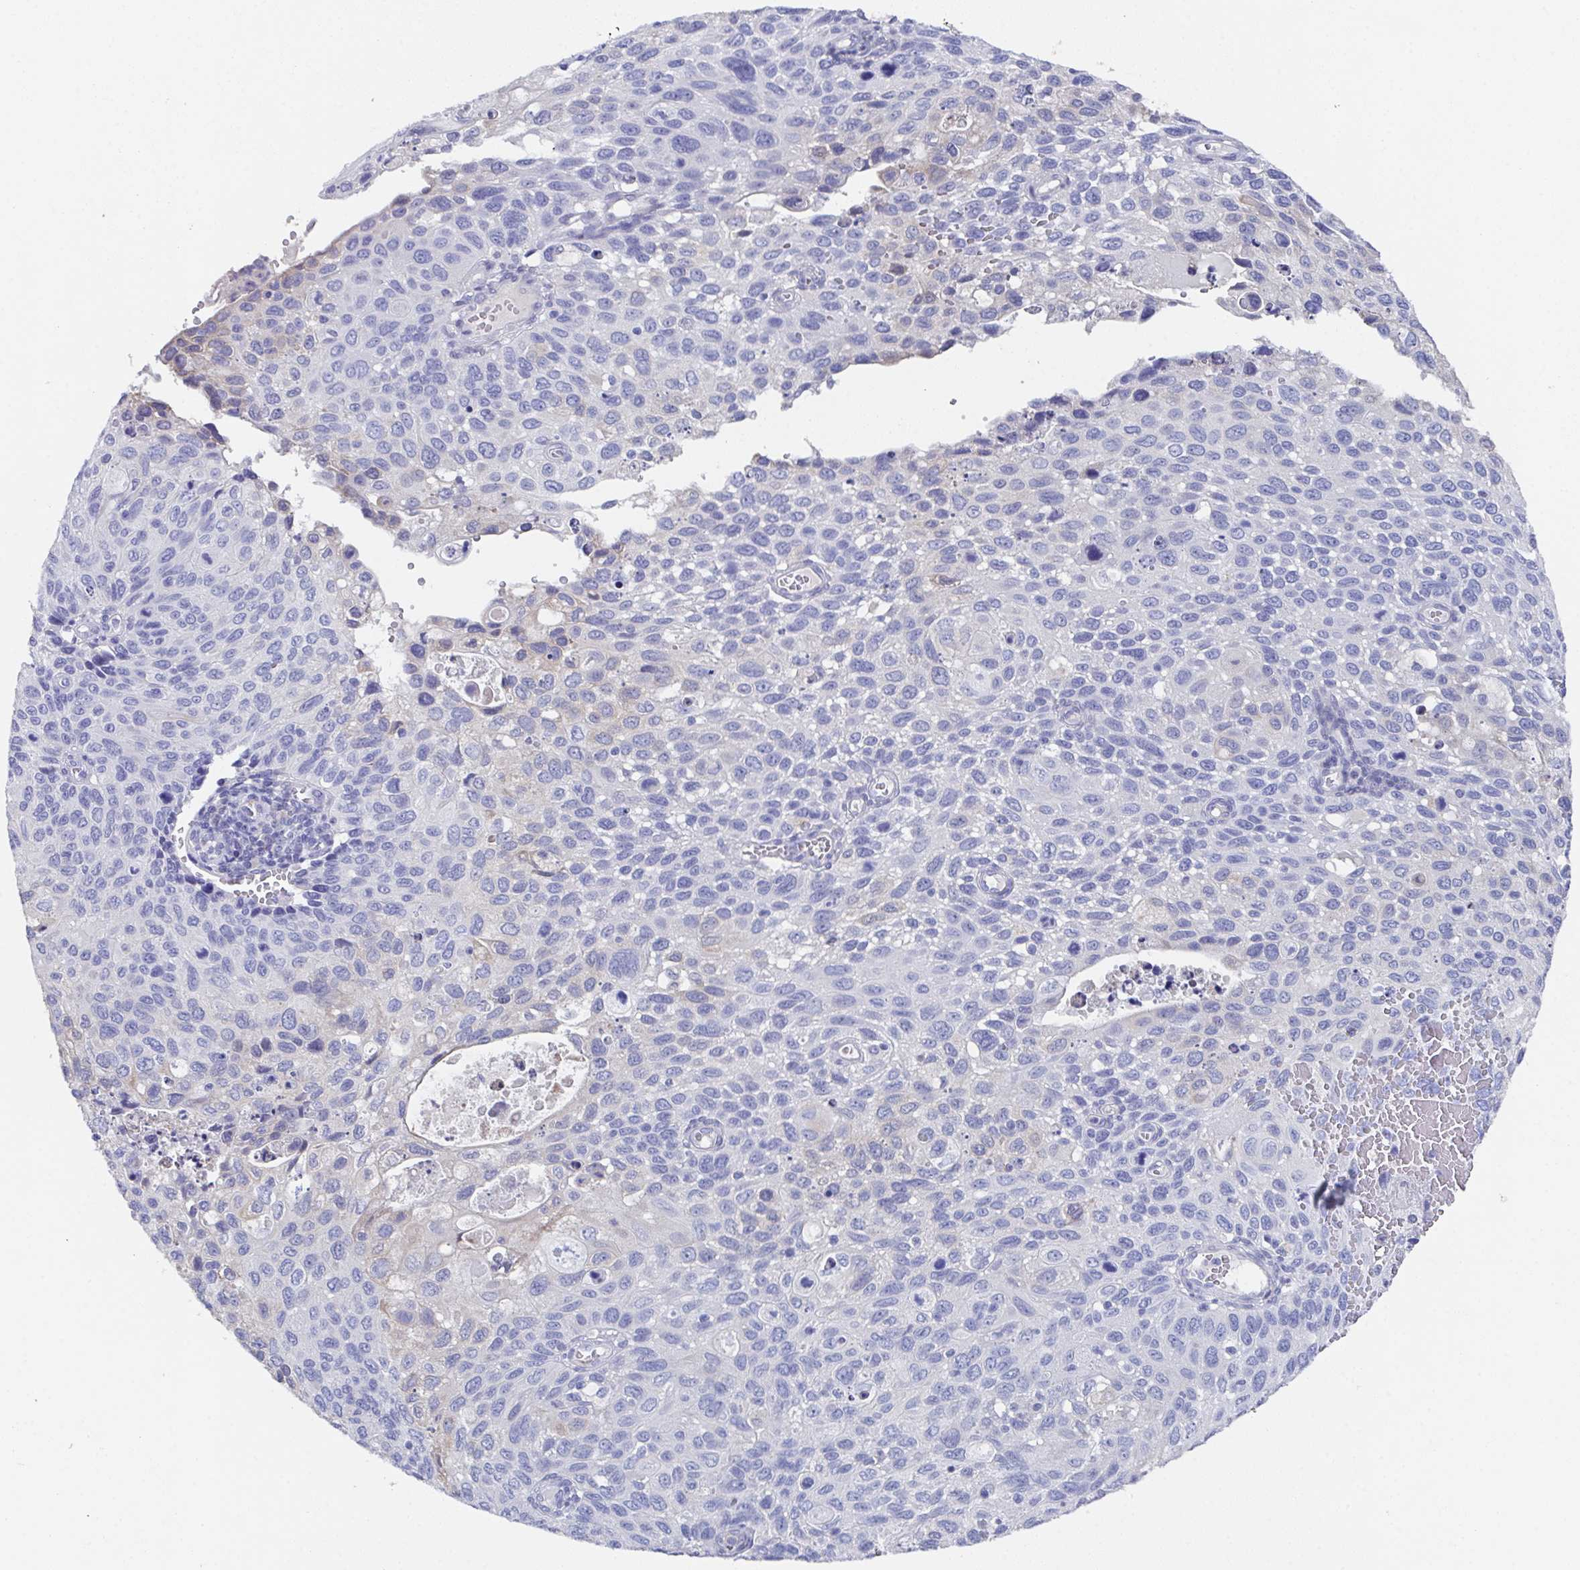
{"staining": {"intensity": "negative", "quantity": "none", "location": "none"}, "tissue": "cervical cancer", "cell_type": "Tumor cells", "image_type": "cancer", "snomed": [{"axis": "morphology", "description": "Squamous cell carcinoma, NOS"}, {"axis": "topography", "description": "Cervix"}], "caption": "Image shows no protein staining in tumor cells of cervical cancer tissue.", "gene": "SSC4D", "patient": {"sex": "female", "age": 70}}